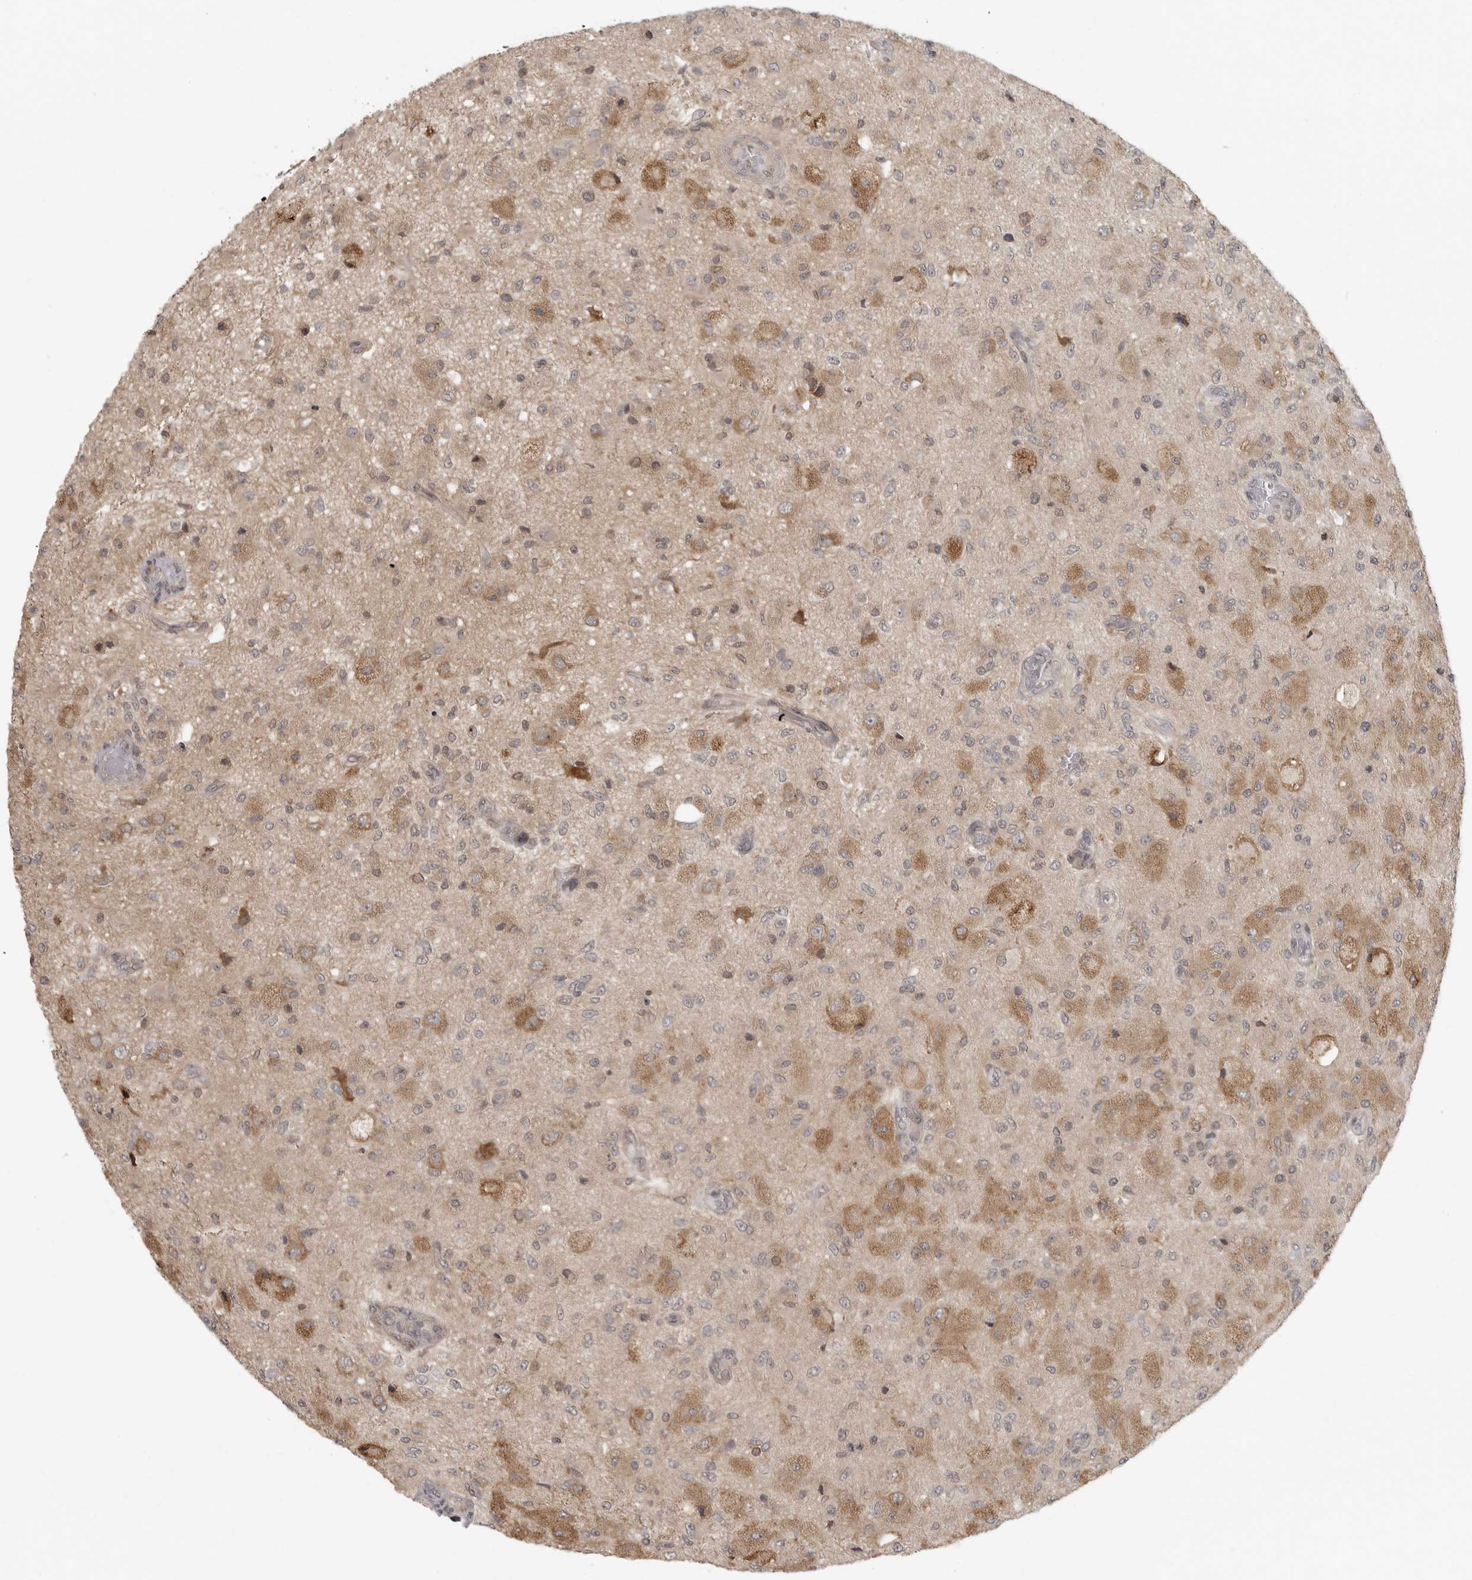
{"staining": {"intensity": "moderate", "quantity": "25%-75%", "location": "cytoplasmic/membranous"}, "tissue": "glioma", "cell_type": "Tumor cells", "image_type": "cancer", "snomed": [{"axis": "morphology", "description": "Normal tissue, NOS"}, {"axis": "morphology", "description": "Glioma, malignant, High grade"}, {"axis": "topography", "description": "Cerebral cortex"}], "caption": "A medium amount of moderate cytoplasmic/membranous positivity is identified in about 25%-75% of tumor cells in glioma tissue.", "gene": "PRRC2A", "patient": {"sex": "male", "age": 77}}